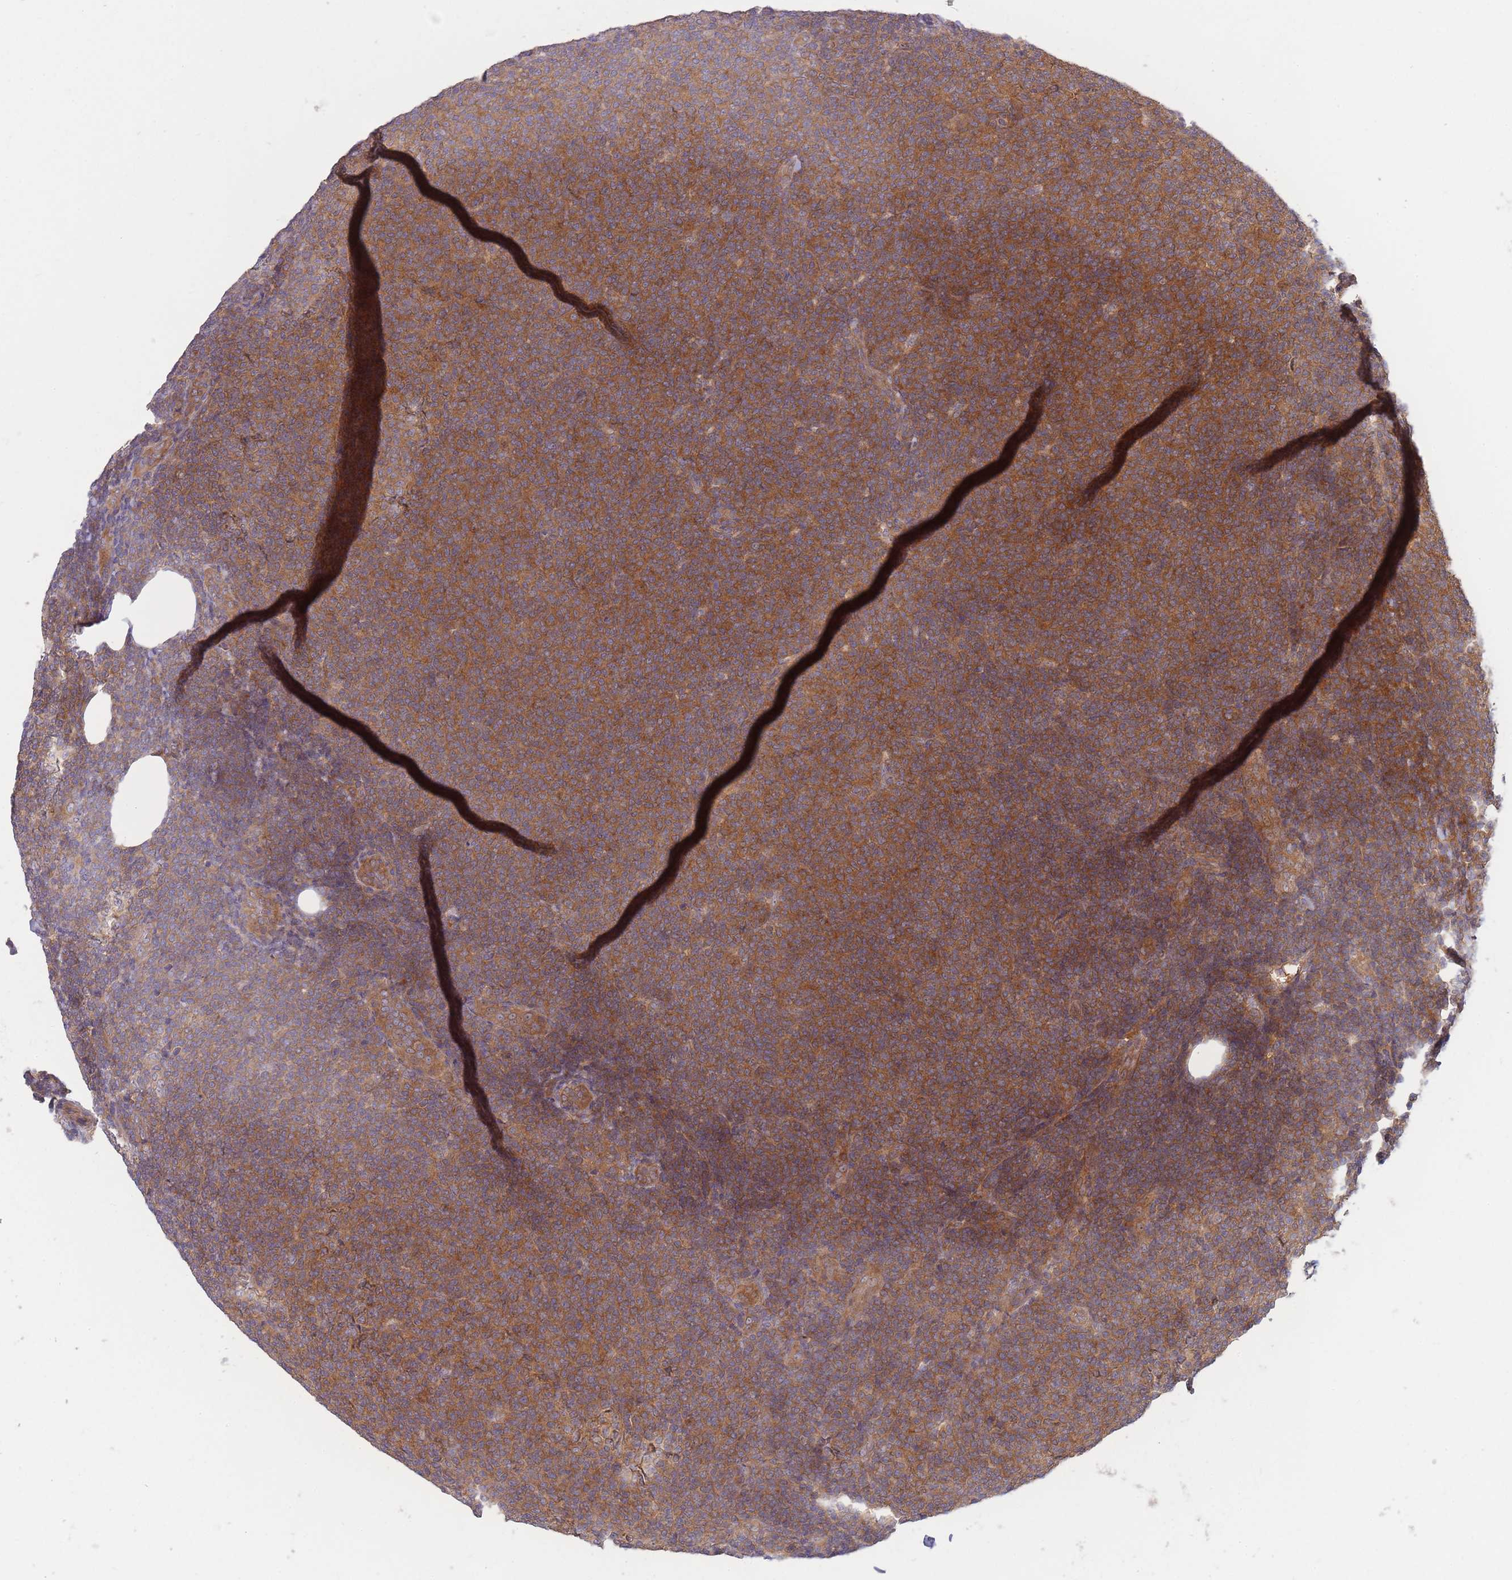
{"staining": {"intensity": "moderate", "quantity": ">75%", "location": "cytoplasmic/membranous"}, "tissue": "lymphoma", "cell_type": "Tumor cells", "image_type": "cancer", "snomed": [{"axis": "morphology", "description": "Malignant lymphoma, non-Hodgkin's type, Low grade"}, {"axis": "topography", "description": "Lymph node"}], "caption": "An image showing moderate cytoplasmic/membranous expression in about >75% of tumor cells in malignant lymphoma, non-Hodgkin's type (low-grade), as visualized by brown immunohistochemical staining.", "gene": "PFDN6", "patient": {"sex": "male", "age": 66}}